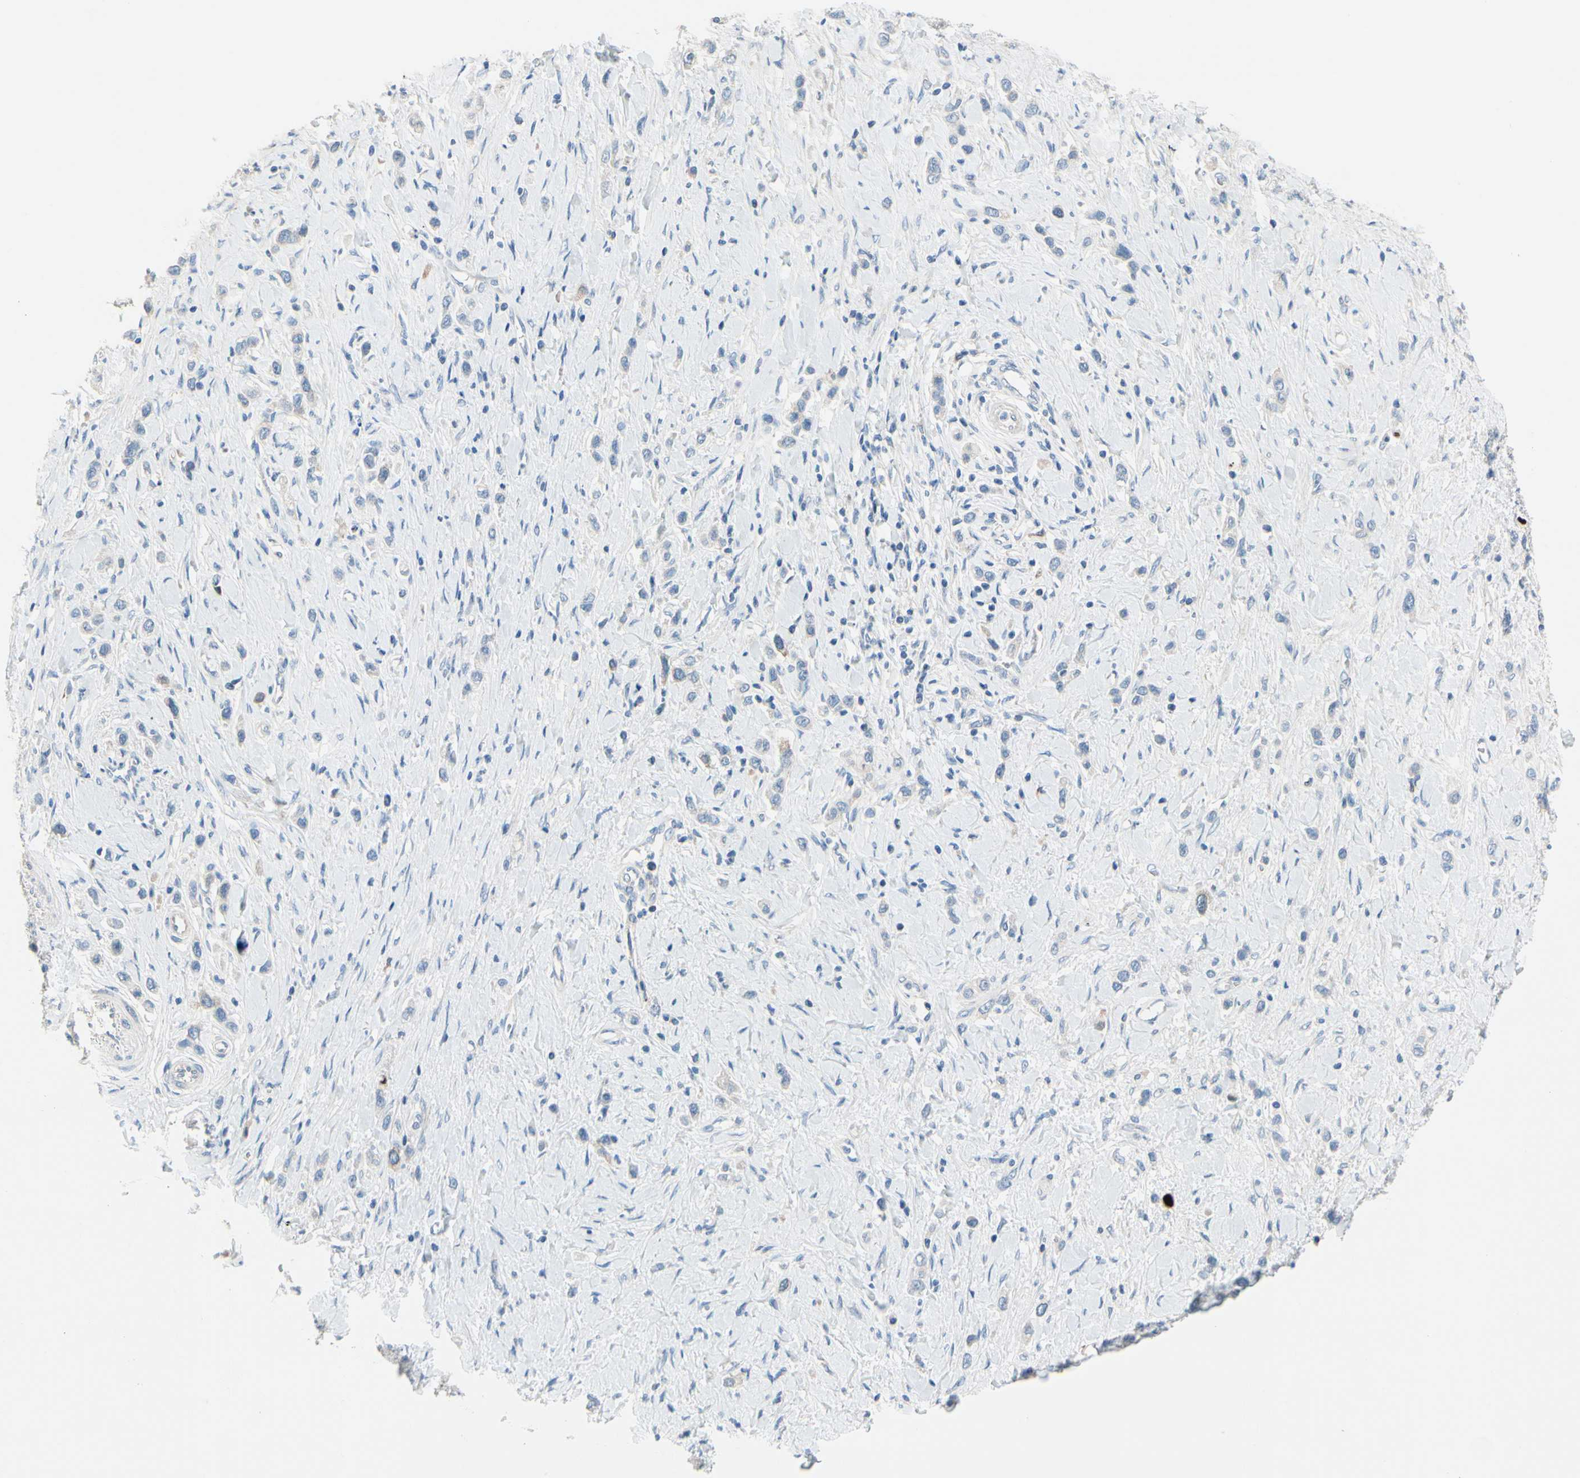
{"staining": {"intensity": "negative", "quantity": "none", "location": "none"}, "tissue": "stomach cancer", "cell_type": "Tumor cells", "image_type": "cancer", "snomed": [{"axis": "morphology", "description": "Normal tissue, NOS"}, {"axis": "morphology", "description": "Adenocarcinoma, NOS"}, {"axis": "topography", "description": "Stomach, upper"}, {"axis": "topography", "description": "Stomach"}], "caption": "Immunohistochemistry of stomach cancer shows no staining in tumor cells. (Immunohistochemistry (ihc), brightfield microscopy, high magnification).", "gene": "CKAP2", "patient": {"sex": "female", "age": 65}}